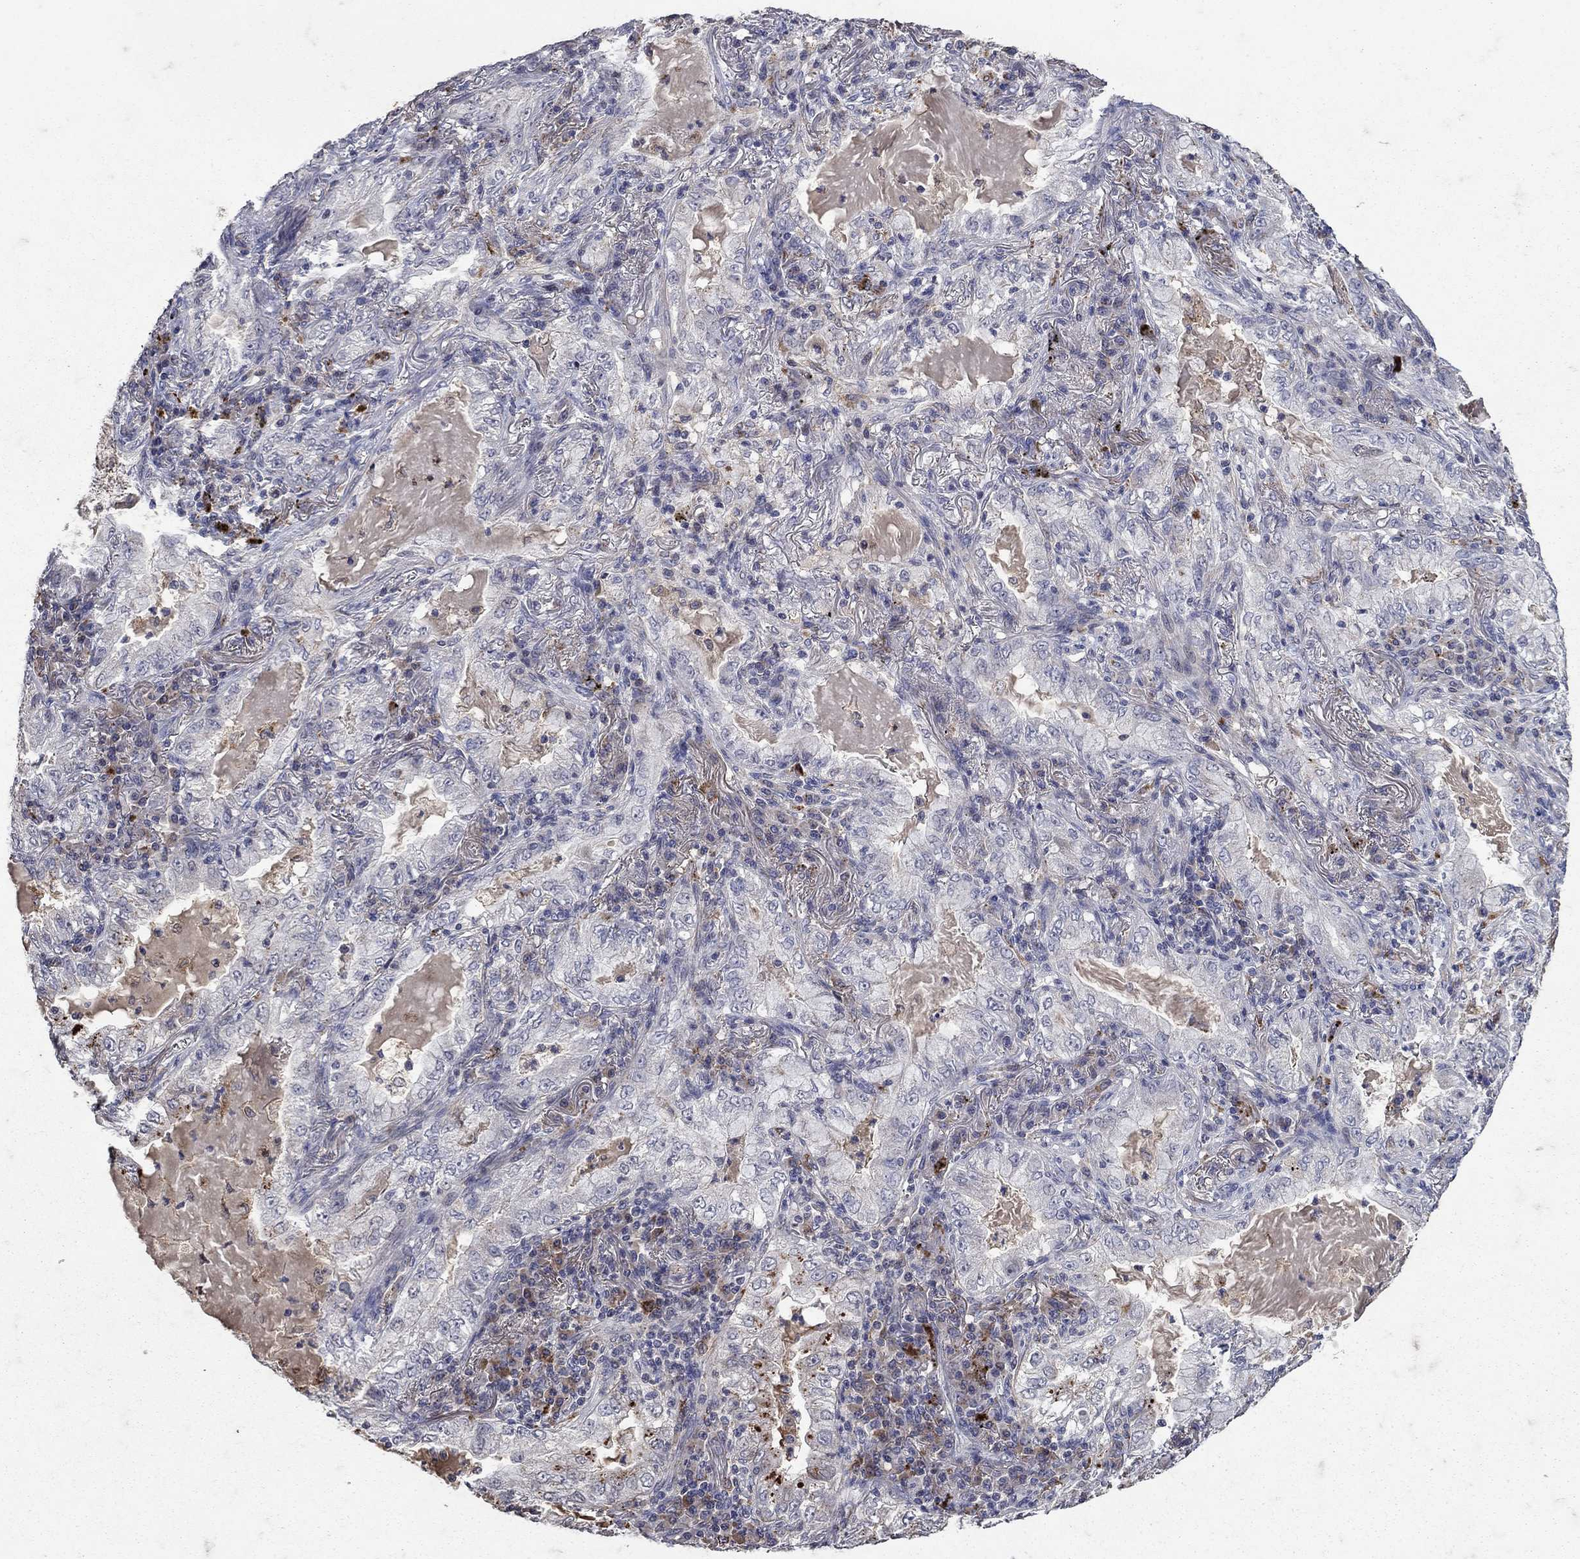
{"staining": {"intensity": "negative", "quantity": "none", "location": "none"}, "tissue": "lung cancer", "cell_type": "Tumor cells", "image_type": "cancer", "snomed": [{"axis": "morphology", "description": "Adenocarcinoma, NOS"}, {"axis": "topography", "description": "Lung"}], "caption": "DAB (3,3'-diaminobenzidine) immunohistochemical staining of human lung adenocarcinoma reveals no significant positivity in tumor cells.", "gene": "NPC2", "patient": {"sex": "female", "age": 73}}